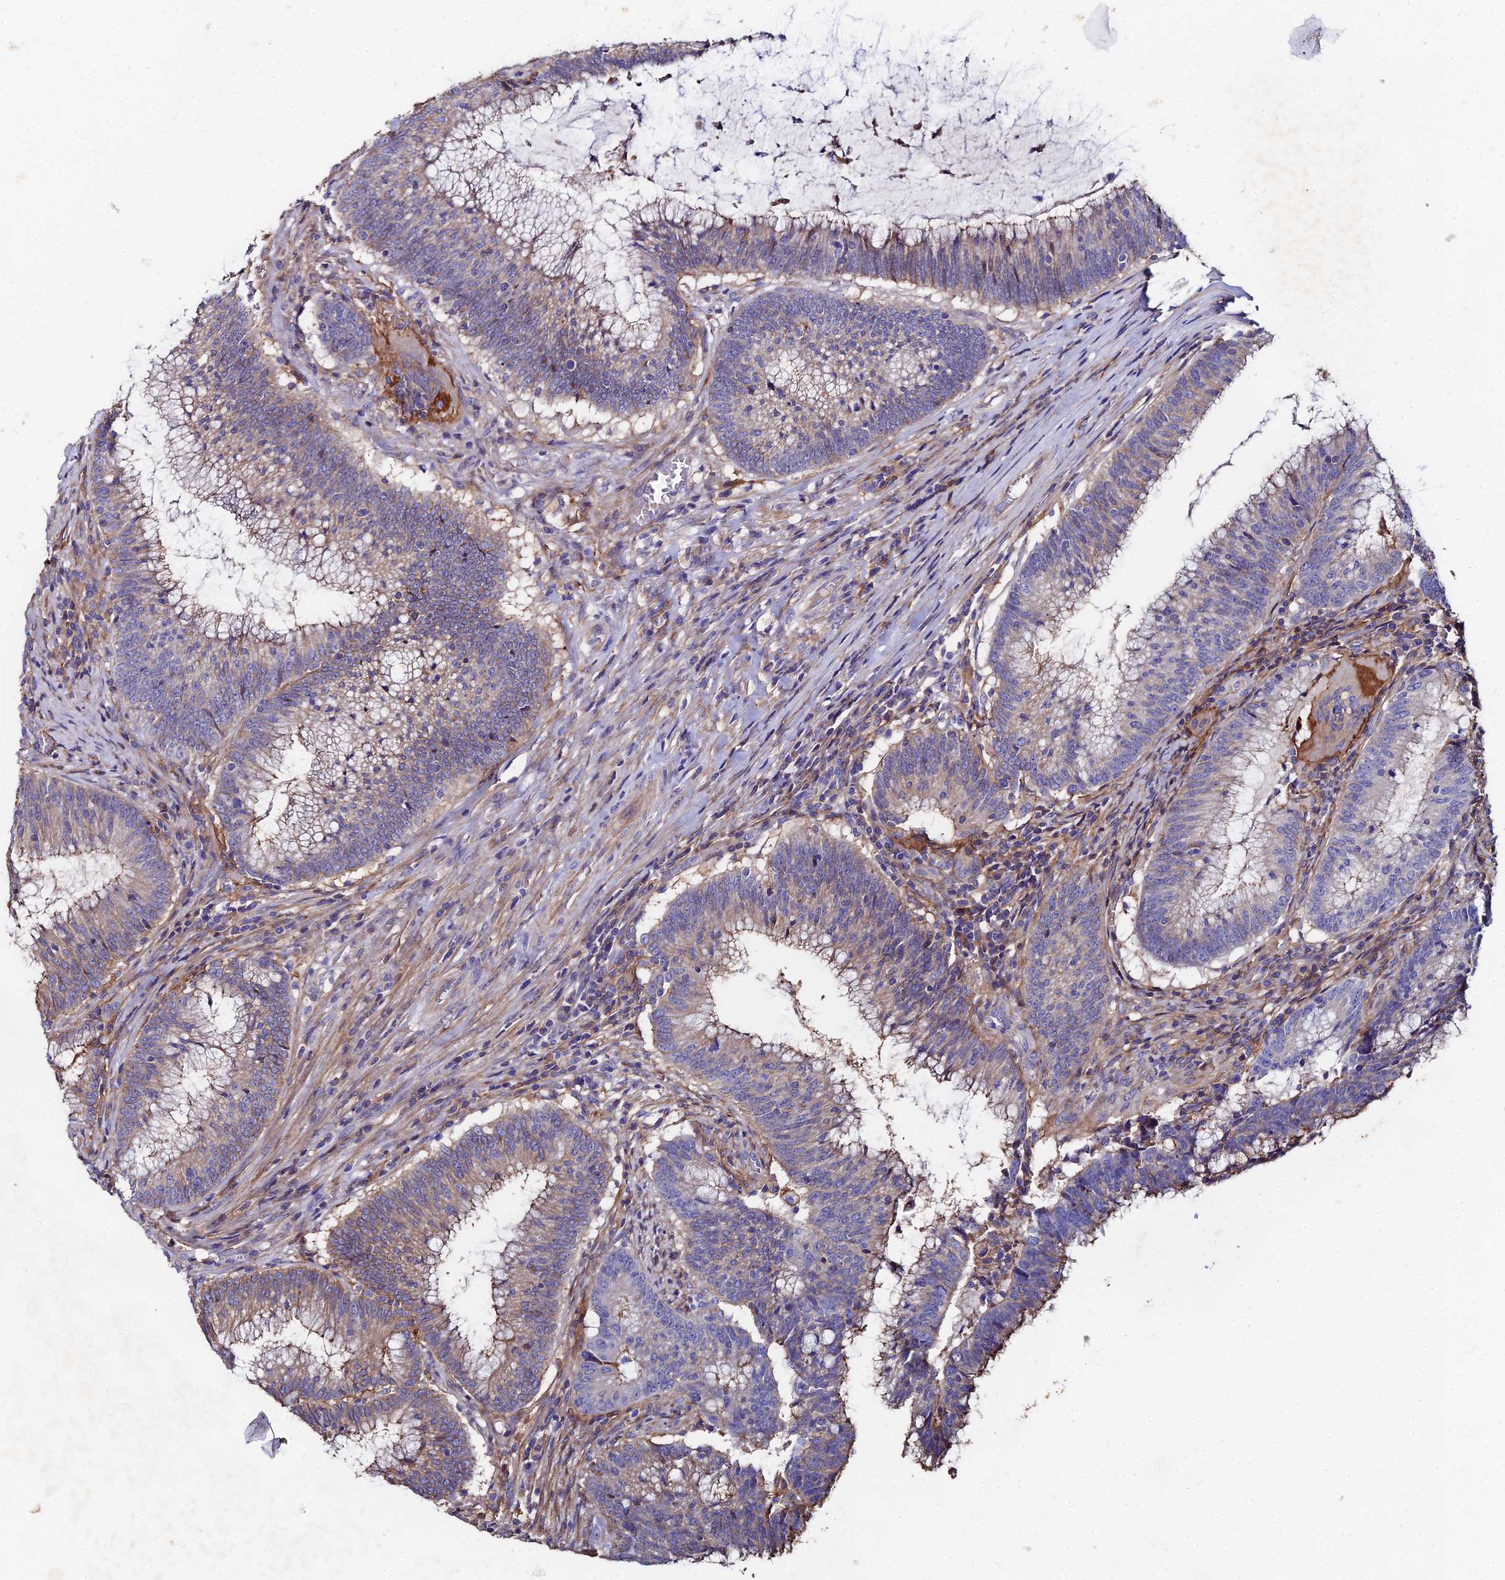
{"staining": {"intensity": "moderate", "quantity": "<25%", "location": "cytoplasmic/membranous"}, "tissue": "colorectal cancer", "cell_type": "Tumor cells", "image_type": "cancer", "snomed": [{"axis": "morphology", "description": "Adenocarcinoma, NOS"}, {"axis": "topography", "description": "Rectum"}], "caption": "This photomicrograph shows colorectal cancer stained with IHC to label a protein in brown. The cytoplasmic/membranous of tumor cells show moderate positivity for the protein. Nuclei are counter-stained blue.", "gene": "C6", "patient": {"sex": "female", "age": 77}}